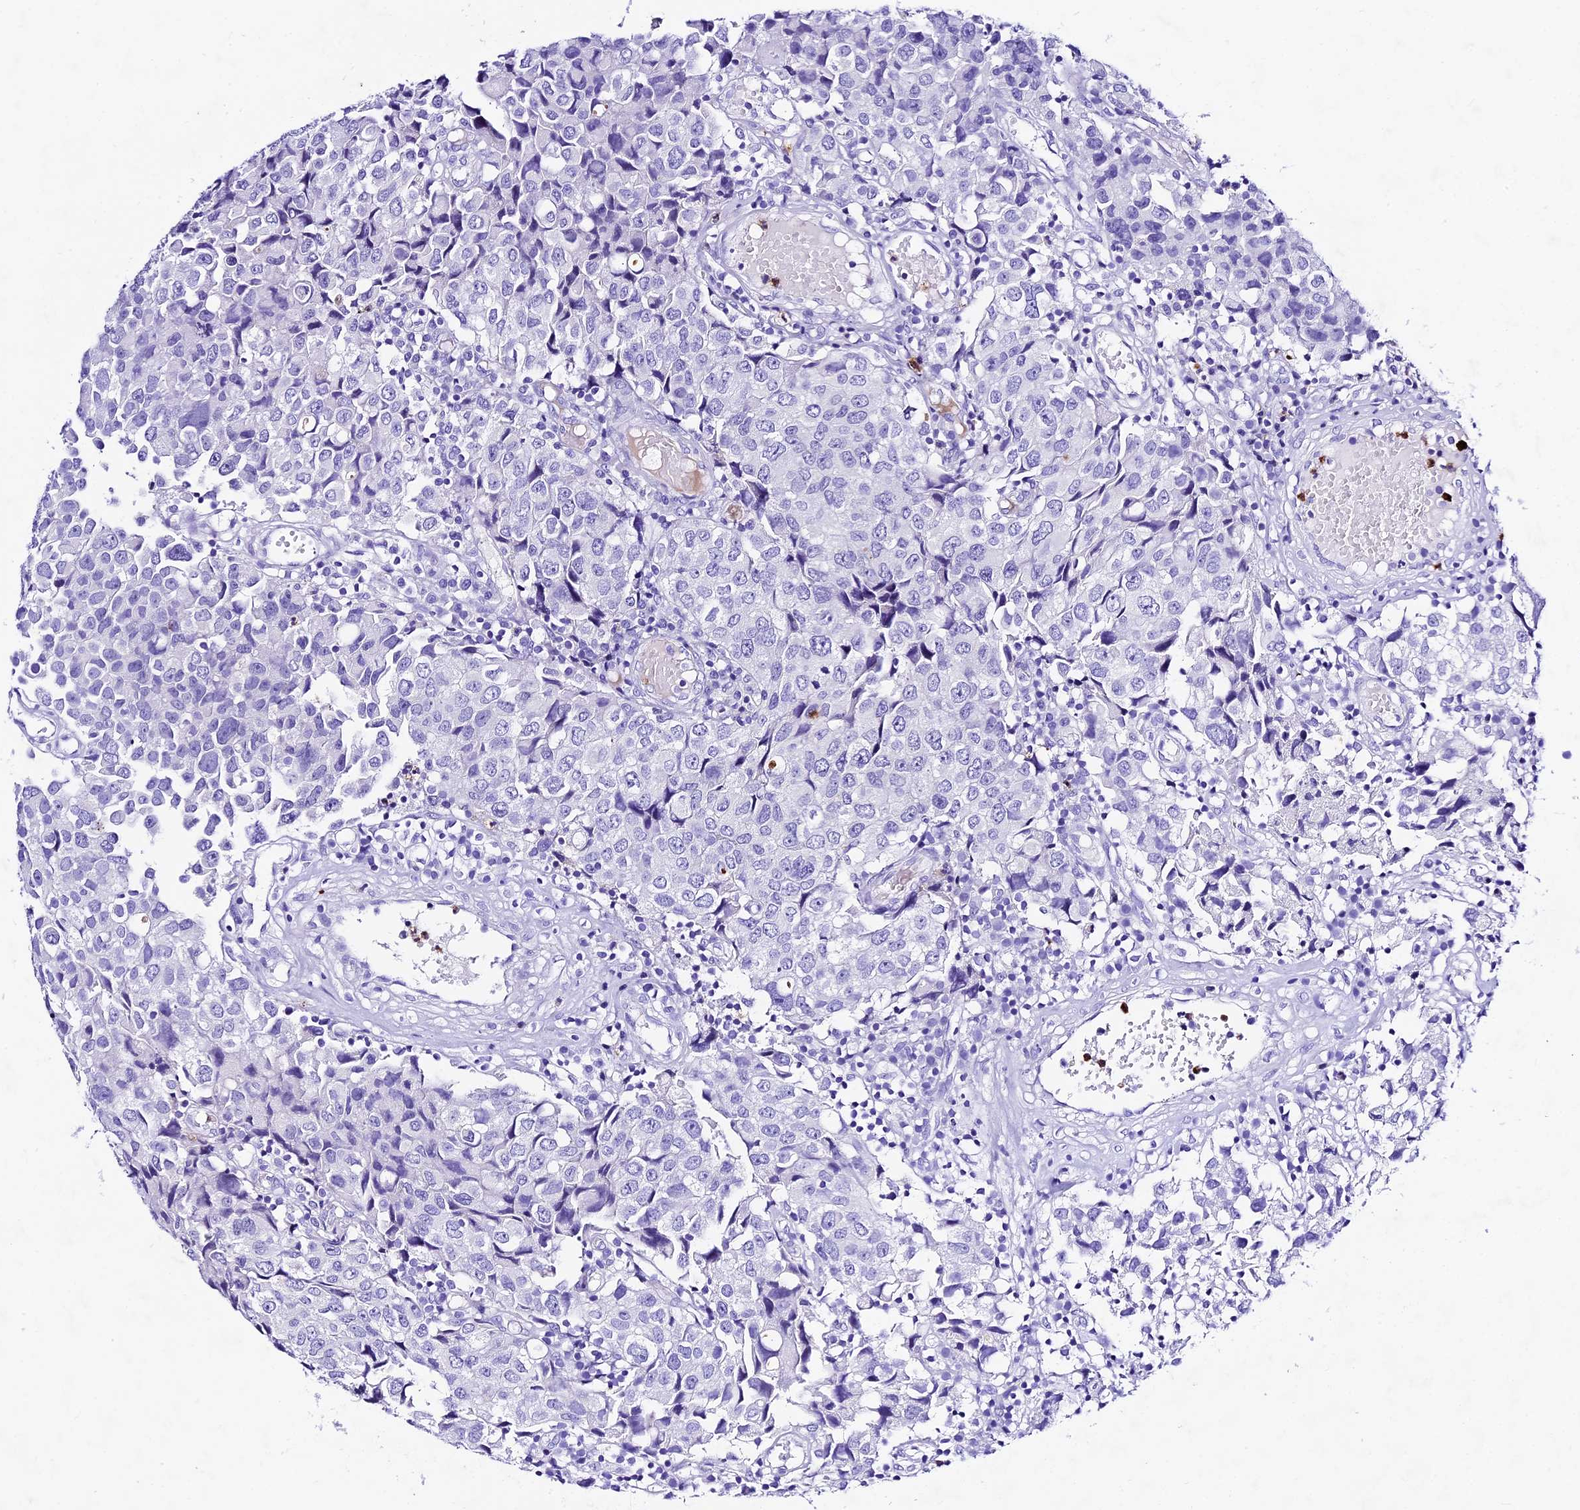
{"staining": {"intensity": "negative", "quantity": "none", "location": "none"}, "tissue": "urothelial cancer", "cell_type": "Tumor cells", "image_type": "cancer", "snomed": [{"axis": "morphology", "description": "Urothelial carcinoma, High grade"}, {"axis": "topography", "description": "Urinary bladder"}], "caption": "The IHC micrograph has no significant expression in tumor cells of urothelial cancer tissue. The staining was performed using DAB to visualize the protein expression in brown, while the nuclei were stained in blue with hematoxylin (Magnification: 20x).", "gene": "PSG11", "patient": {"sex": "female", "age": 75}}